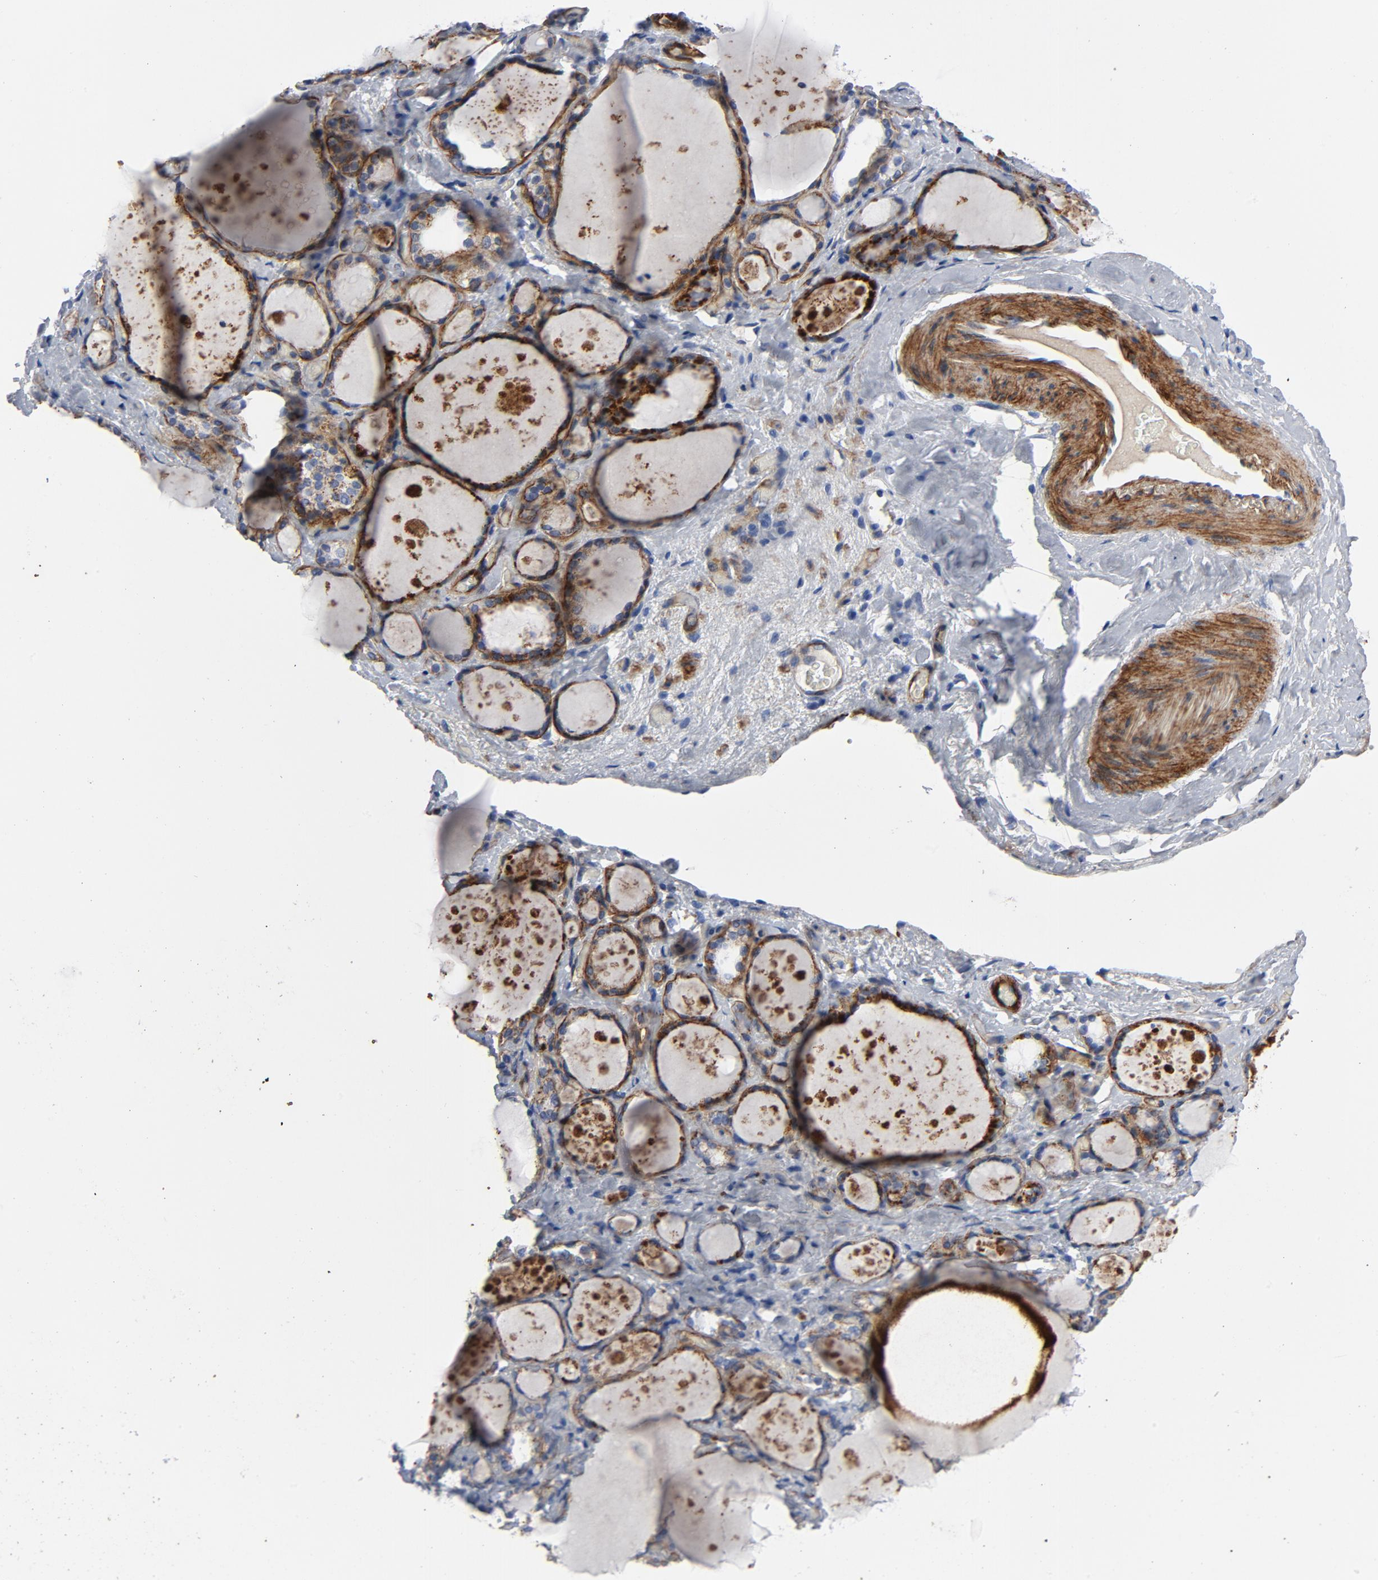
{"staining": {"intensity": "negative", "quantity": "none", "location": "none"}, "tissue": "thyroid gland", "cell_type": "Glandular cells", "image_type": "normal", "snomed": [{"axis": "morphology", "description": "Normal tissue, NOS"}, {"axis": "topography", "description": "Thyroid gland"}], "caption": "IHC of unremarkable human thyroid gland exhibits no expression in glandular cells.", "gene": "LAMC1", "patient": {"sex": "female", "age": 75}}